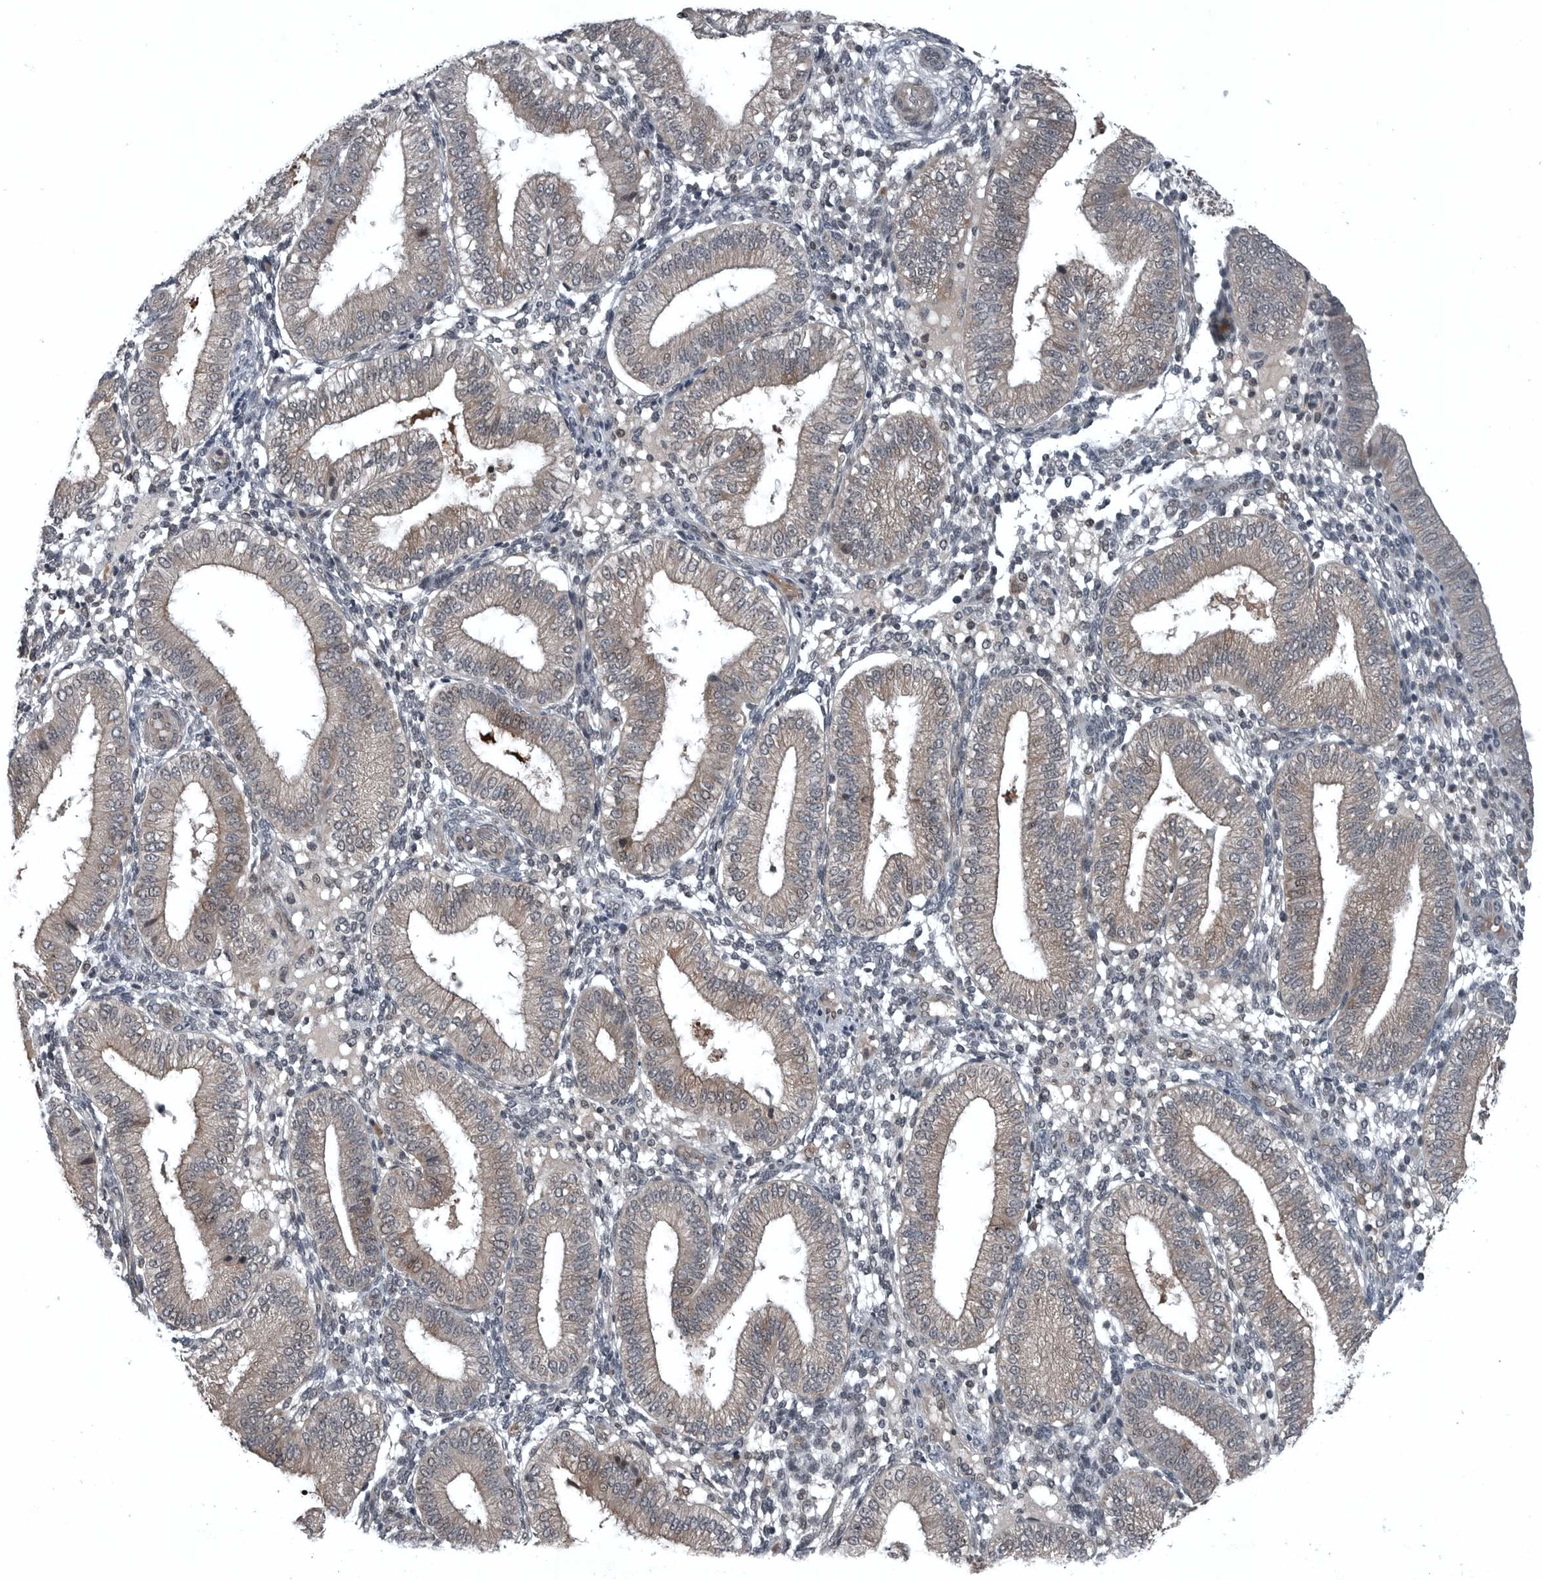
{"staining": {"intensity": "weak", "quantity": "<25%", "location": "nuclear"}, "tissue": "endometrium", "cell_type": "Cells in endometrial stroma", "image_type": "normal", "snomed": [{"axis": "morphology", "description": "Normal tissue, NOS"}, {"axis": "topography", "description": "Endometrium"}], "caption": "Immunohistochemistry (IHC) of benign endometrium exhibits no positivity in cells in endometrial stroma. (Brightfield microscopy of DAB (3,3'-diaminobenzidine) immunohistochemistry at high magnification).", "gene": "GAK", "patient": {"sex": "female", "age": 39}}